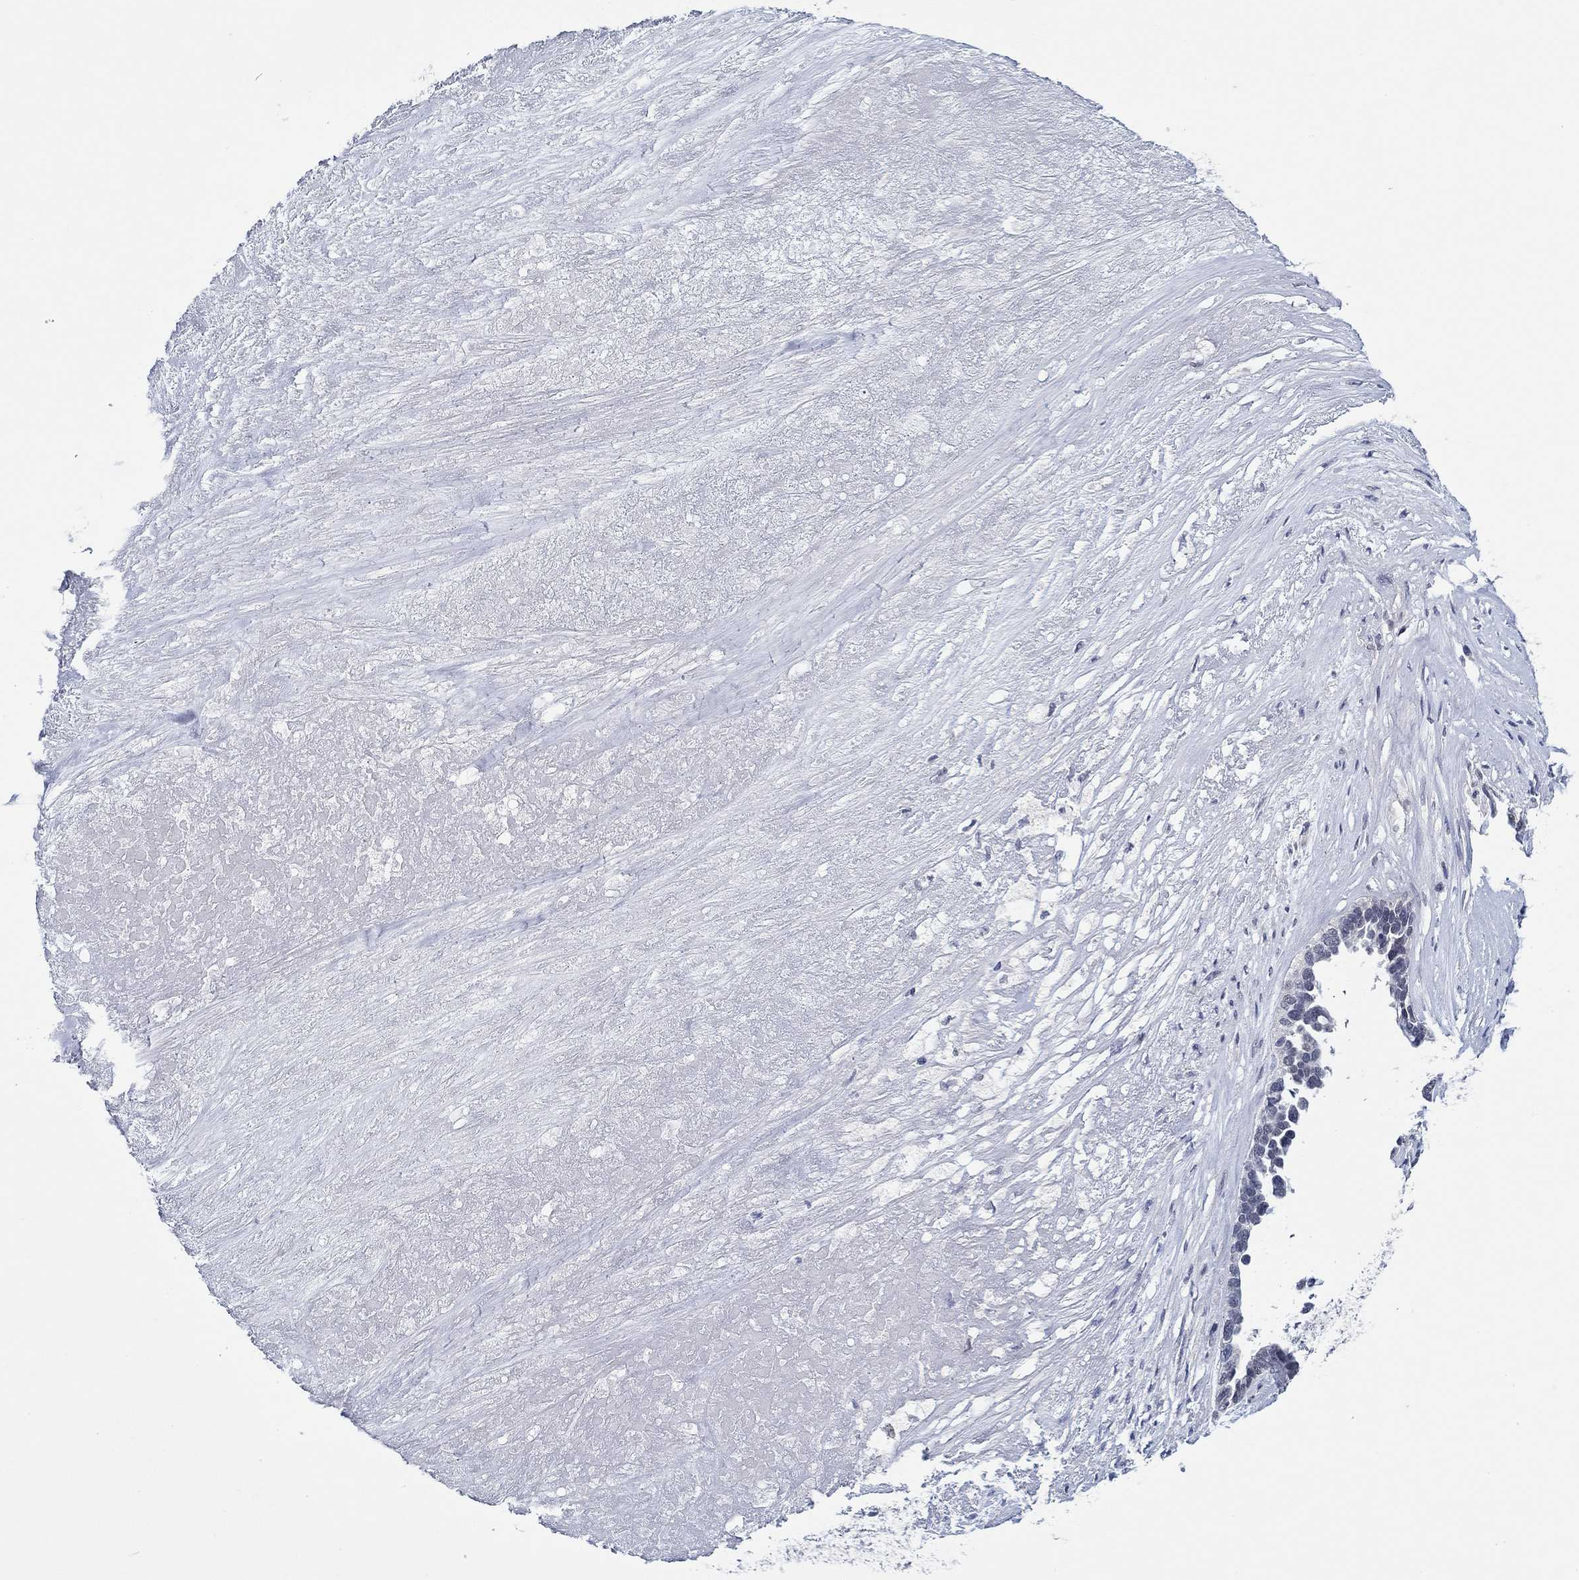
{"staining": {"intensity": "negative", "quantity": "none", "location": "none"}, "tissue": "ovarian cancer", "cell_type": "Tumor cells", "image_type": "cancer", "snomed": [{"axis": "morphology", "description": "Cystadenocarcinoma, serous, NOS"}, {"axis": "topography", "description": "Ovary"}], "caption": "DAB immunohistochemical staining of human serous cystadenocarcinoma (ovarian) shows no significant positivity in tumor cells. (DAB (3,3'-diaminobenzidine) immunohistochemistry (IHC) with hematoxylin counter stain).", "gene": "SLC34A1", "patient": {"sex": "female", "age": 54}}